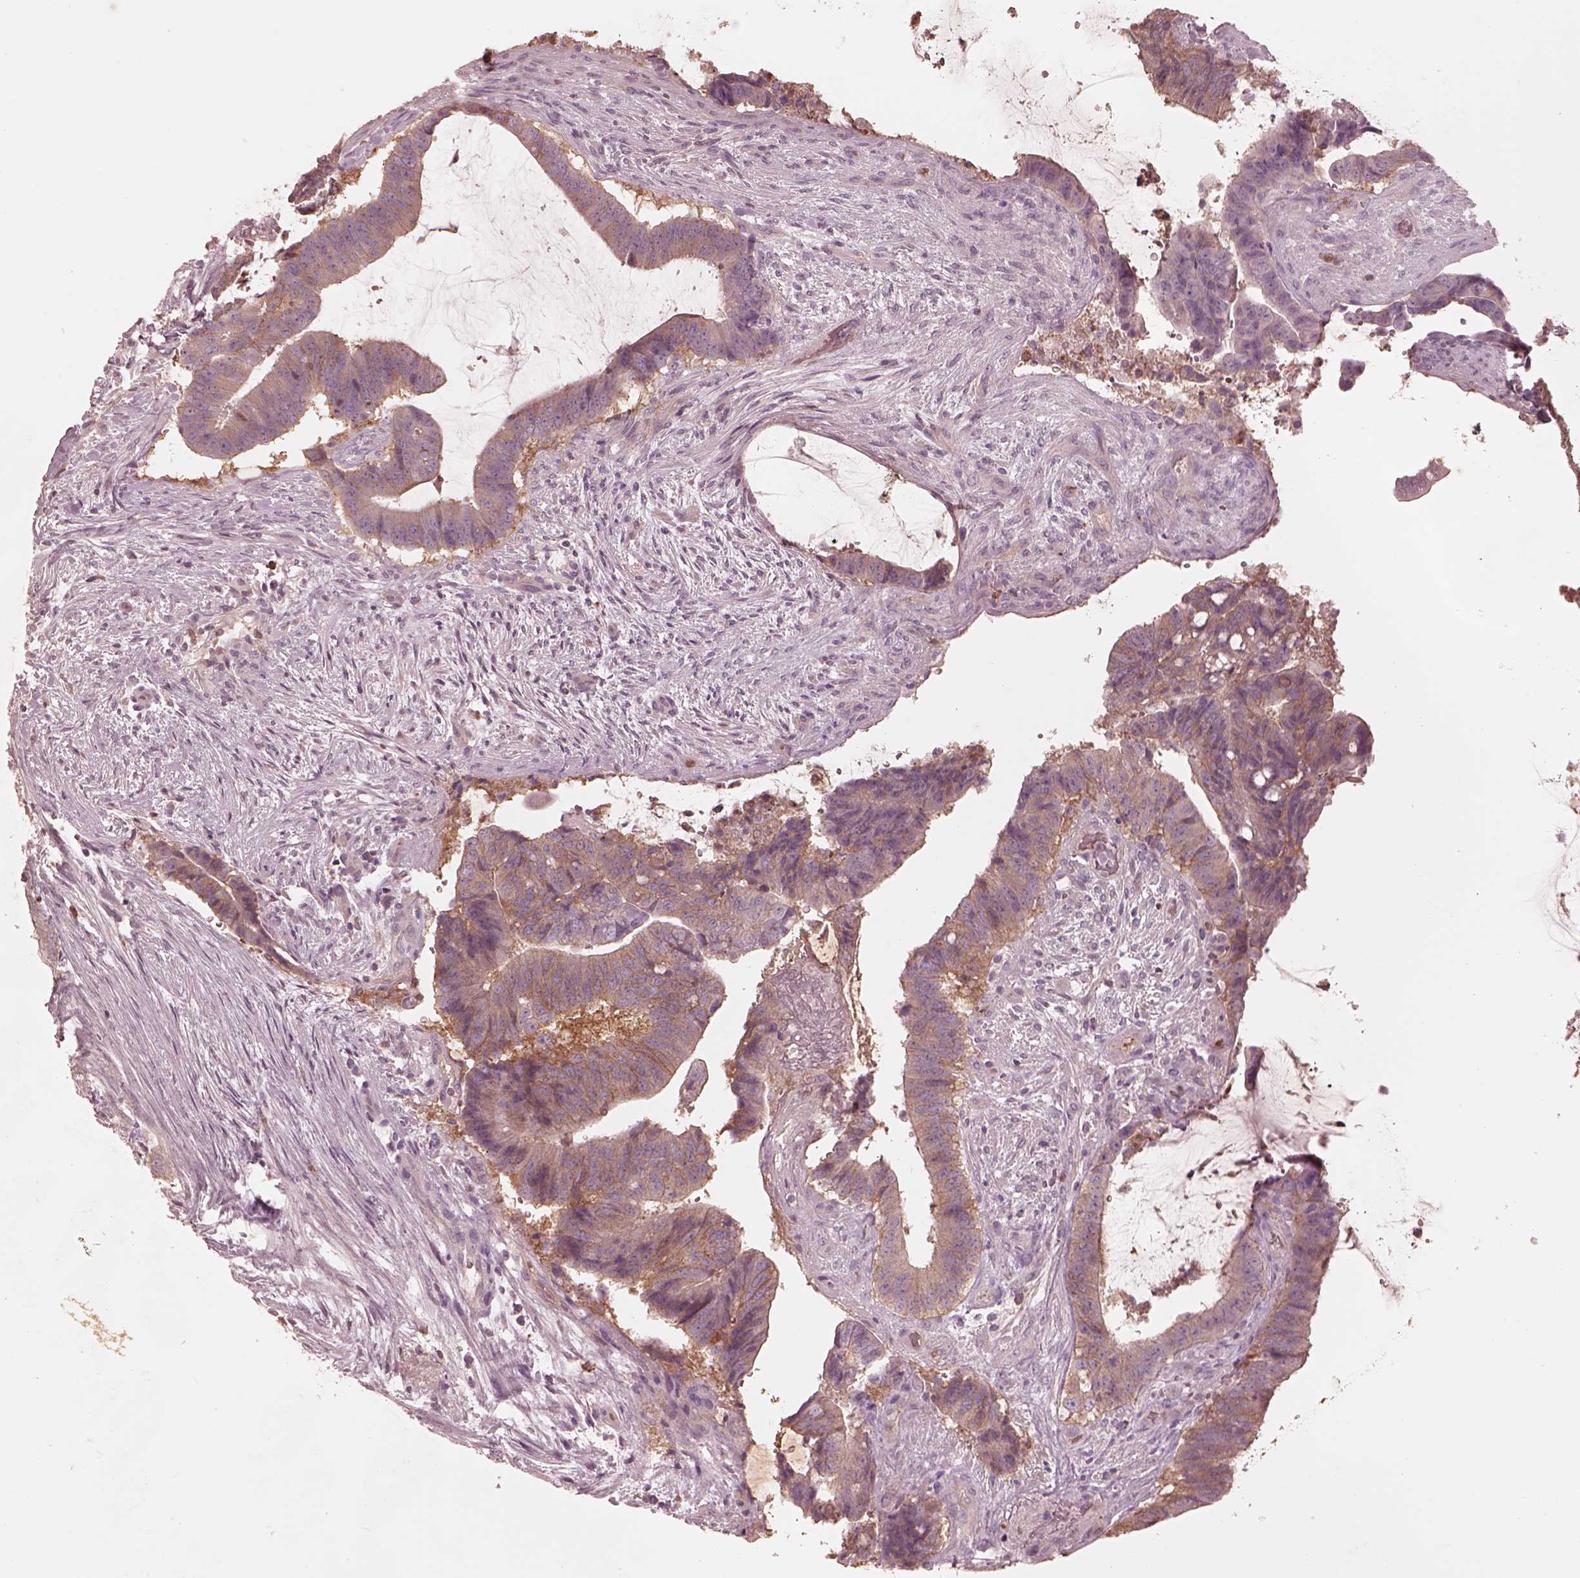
{"staining": {"intensity": "weak", "quantity": ">75%", "location": "cytoplasmic/membranous"}, "tissue": "colorectal cancer", "cell_type": "Tumor cells", "image_type": "cancer", "snomed": [{"axis": "morphology", "description": "Adenocarcinoma, NOS"}, {"axis": "topography", "description": "Colon"}], "caption": "IHC of human colorectal cancer displays low levels of weak cytoplasmic/membranous positivity in about >75% of tumor cells. The staining is performed using DAB brown chromogen to label protein expression. The nuclei are counter-stained blue using hematoxylin.", "gene": "GPRIN1", "patient": {"sex": "female", "age": 43}}